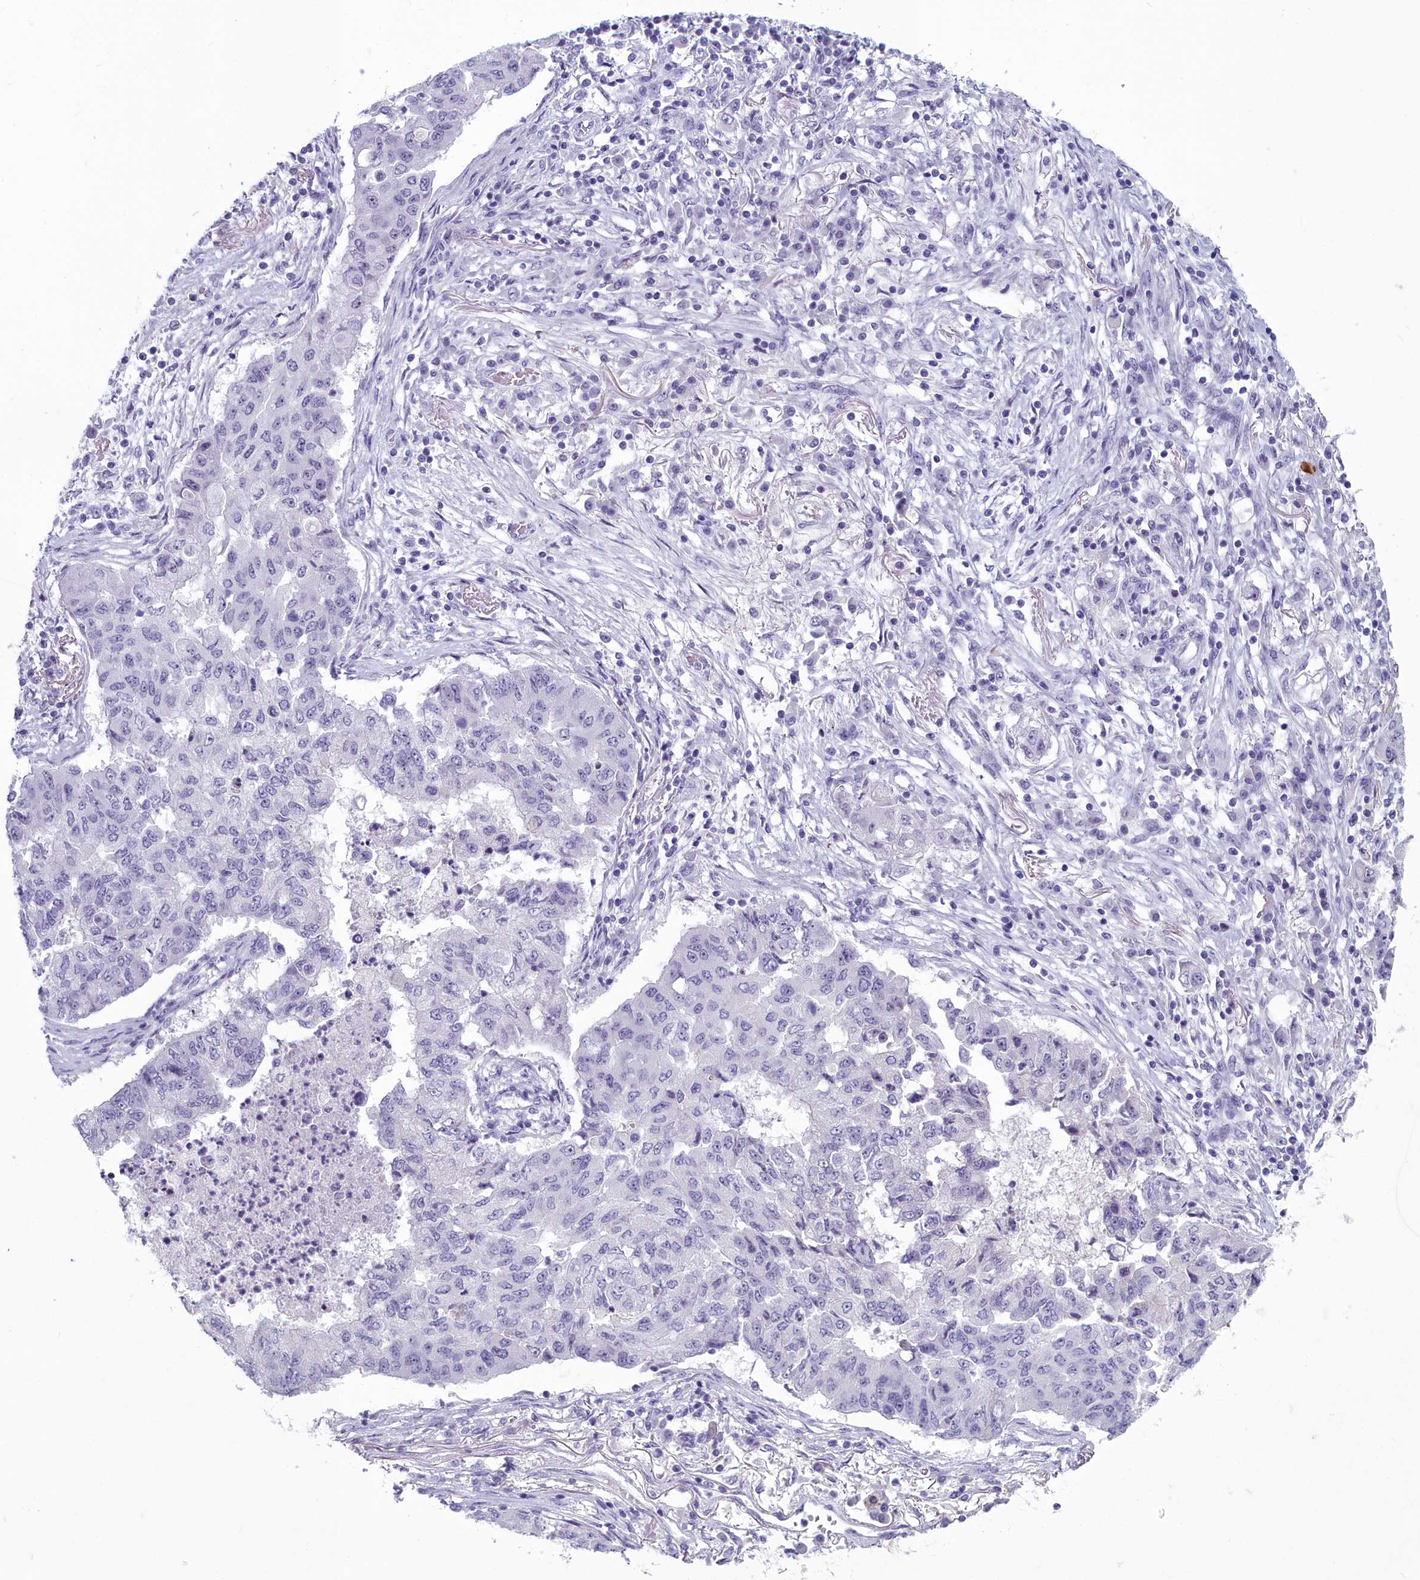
{"staining": {"intensity": "negative", "quantity": "none", "location": "none"}, "tissue": "lung cancer", "cell_type": "Tumor cells", "image_type": "cancer", "snomed": [{"axis": "morphology", "description": "Squamous cell carcinoma, NOS"}, {"axis": "topography", "description": "Lung"}], "caption": "Immunohistochemical staining of squamous cell carcinoma (lung) exhibits no significant positivity in tumor cells. (DAB (3,3'-diaminobenzidine) immunohistochemistry (IHC), high magnification).", "gene": "INSYN2A", "patient": {"sex": "male", "age": 74}}